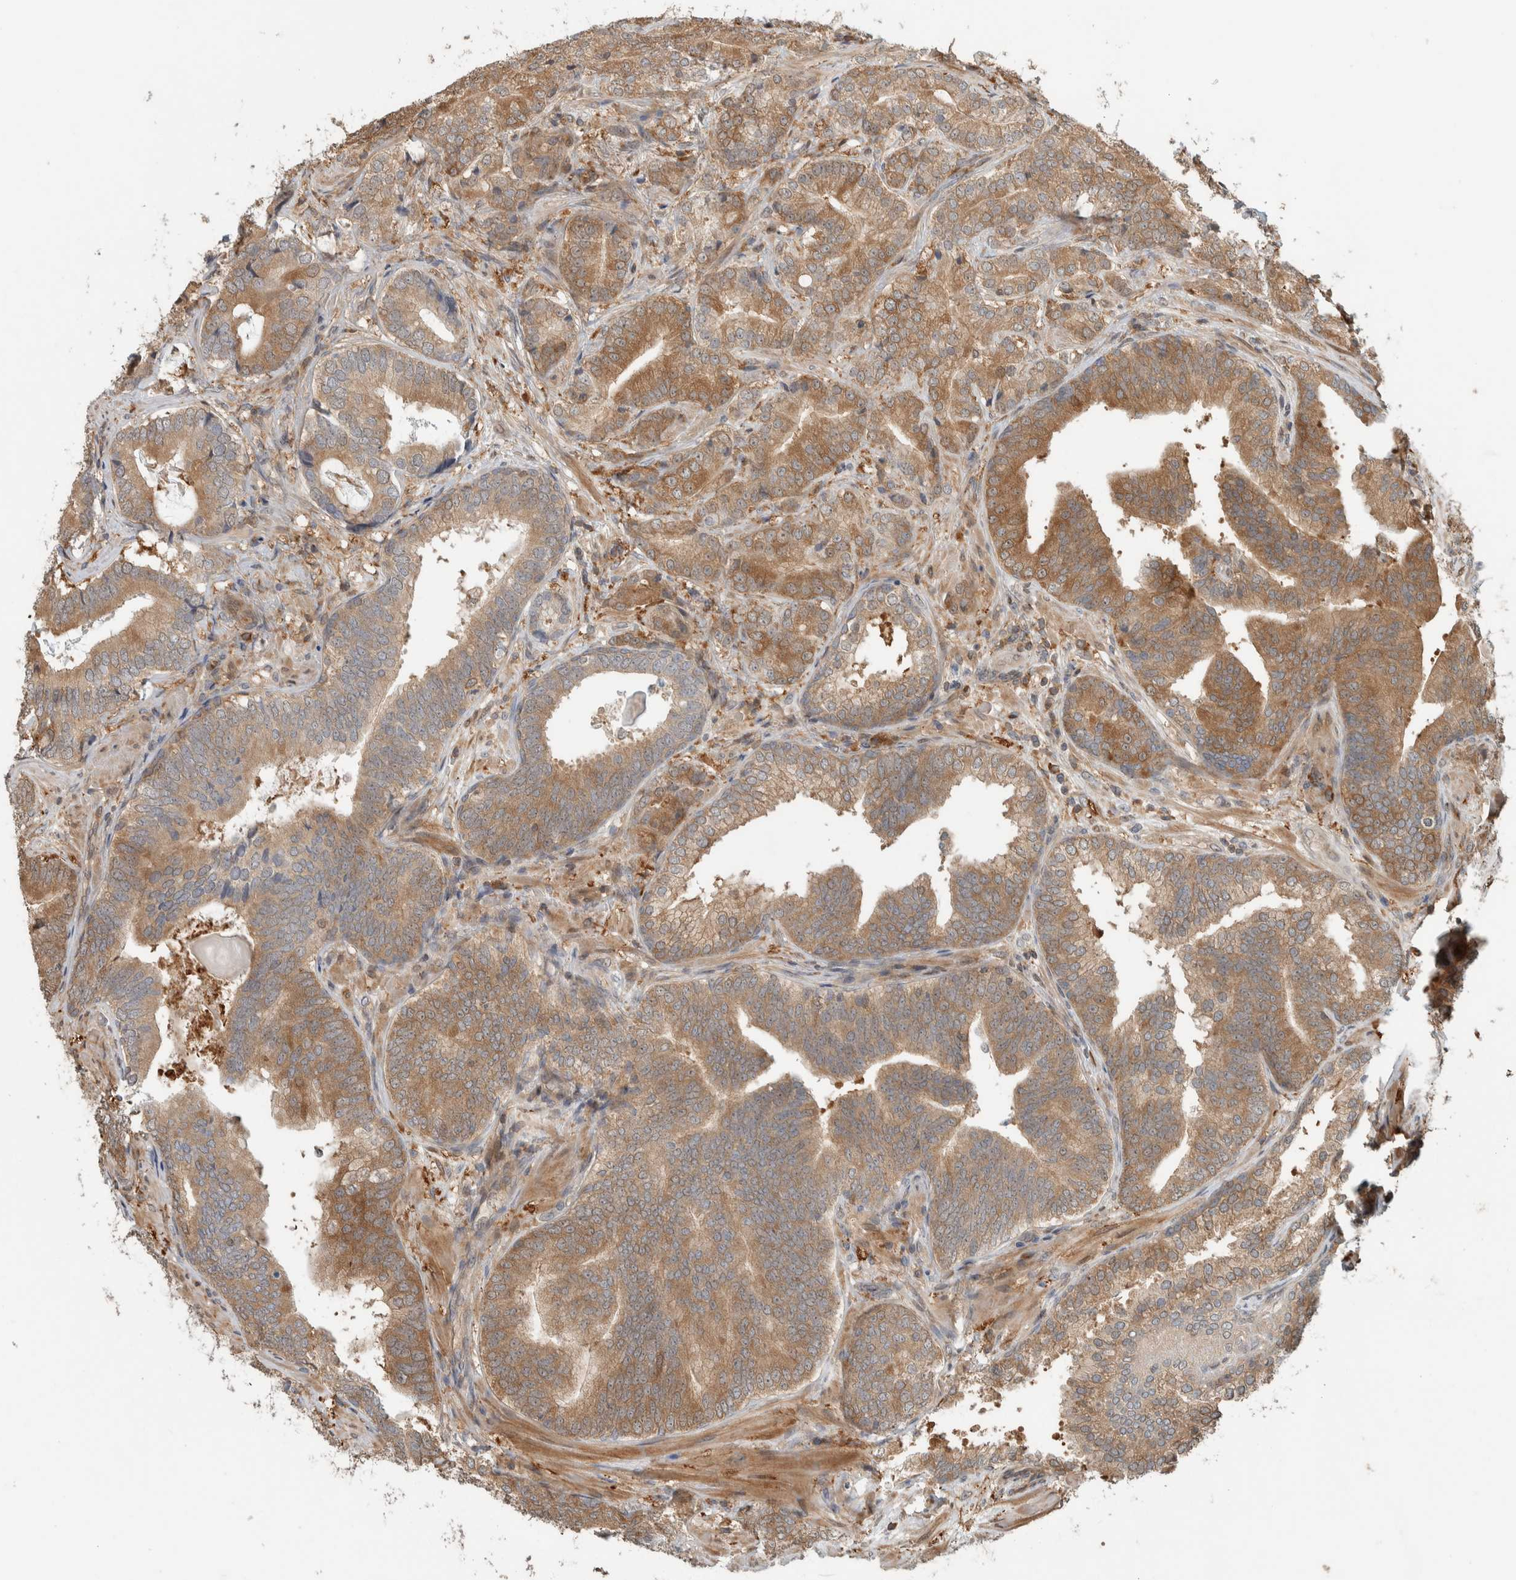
{"staining": {"intensity": "moderate", "quantity": ">75%", "location": "cytoplasmic/membranous"}, "tissue": "prostate cancer", "cell_type": "Tumor cells", "image_type": "cancer", "snomed": [{"axis": "morphology", "description": "Adenocarcinoma, High grade"}, {"axis": "topography", "description": "Prostate"}], "caption": "This micrograph demonstrates prostate cancer (adenocarcinoma (high-grade)) stained with immunohistochemistry to label a protein in brown. The cytoplasmic/membranous of tumor cells show moderate positivity for the protein. Nuclei are counter-stained blue.", "gene": "CNTROB", "patient": {"sex": "male", "age": 55}}